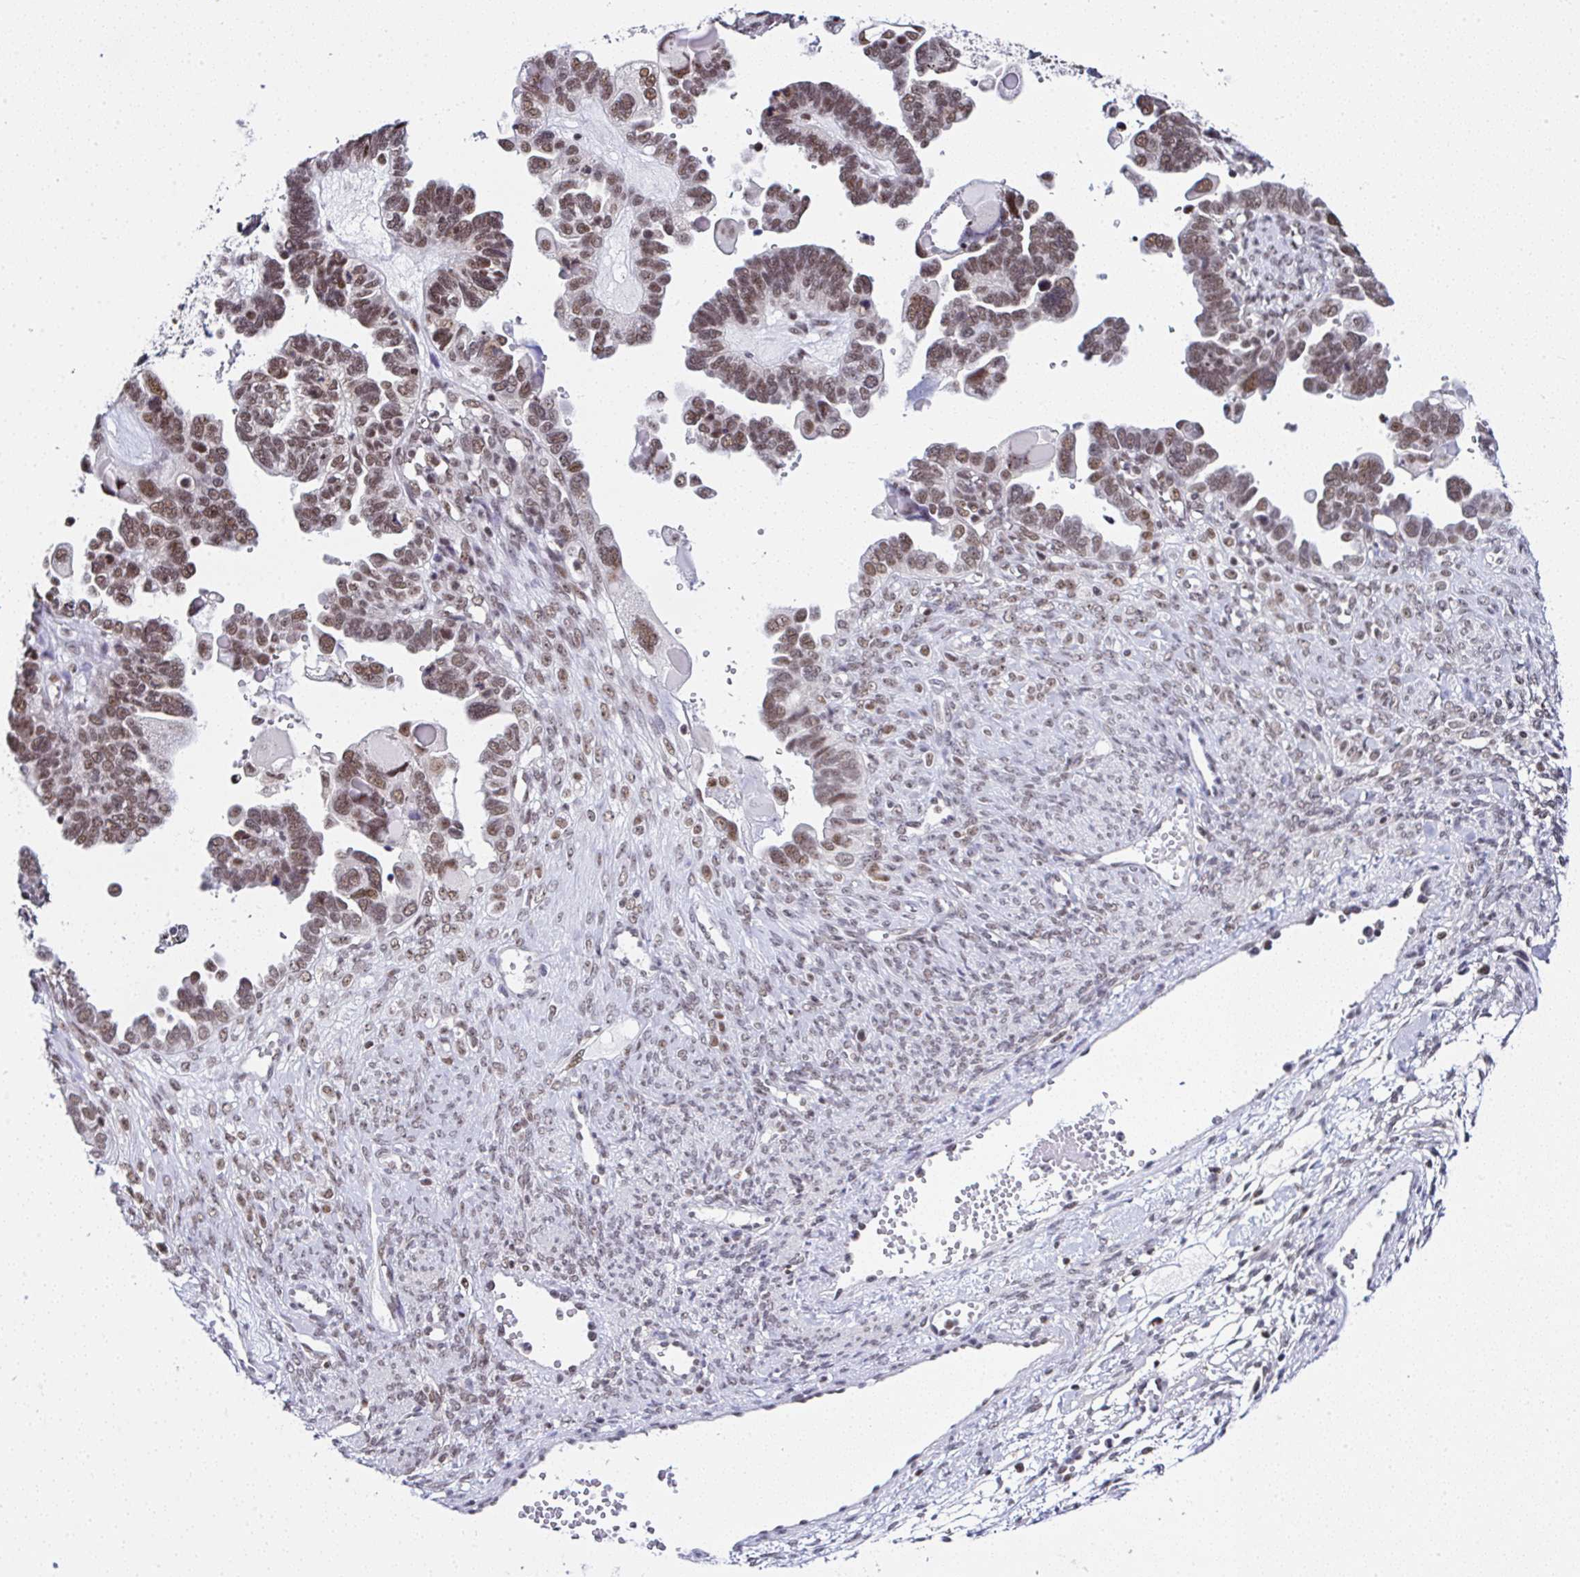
{"staining": {"intensity": "moderate", "quantity": ">75%", "location": "nuclear"}, "tissue": "ovarian cancer", "cell_type": "Tumor cells", "image_type": "cancer", "snomed": [{"axis": "morphology", "description": "Cystadenocarcinoma, serous, NOS"}, {"axis": "topography", "description": "Ovary"}], "caption": "DAB immunohistochemical staining of serous cystadenocarcinoma (ovarian) exhibits moderate nuclear protein positivity in approximately >75% of tumor cells.", "gene": "PTPN2", "patient": {"sex": "female", "age": 51}}